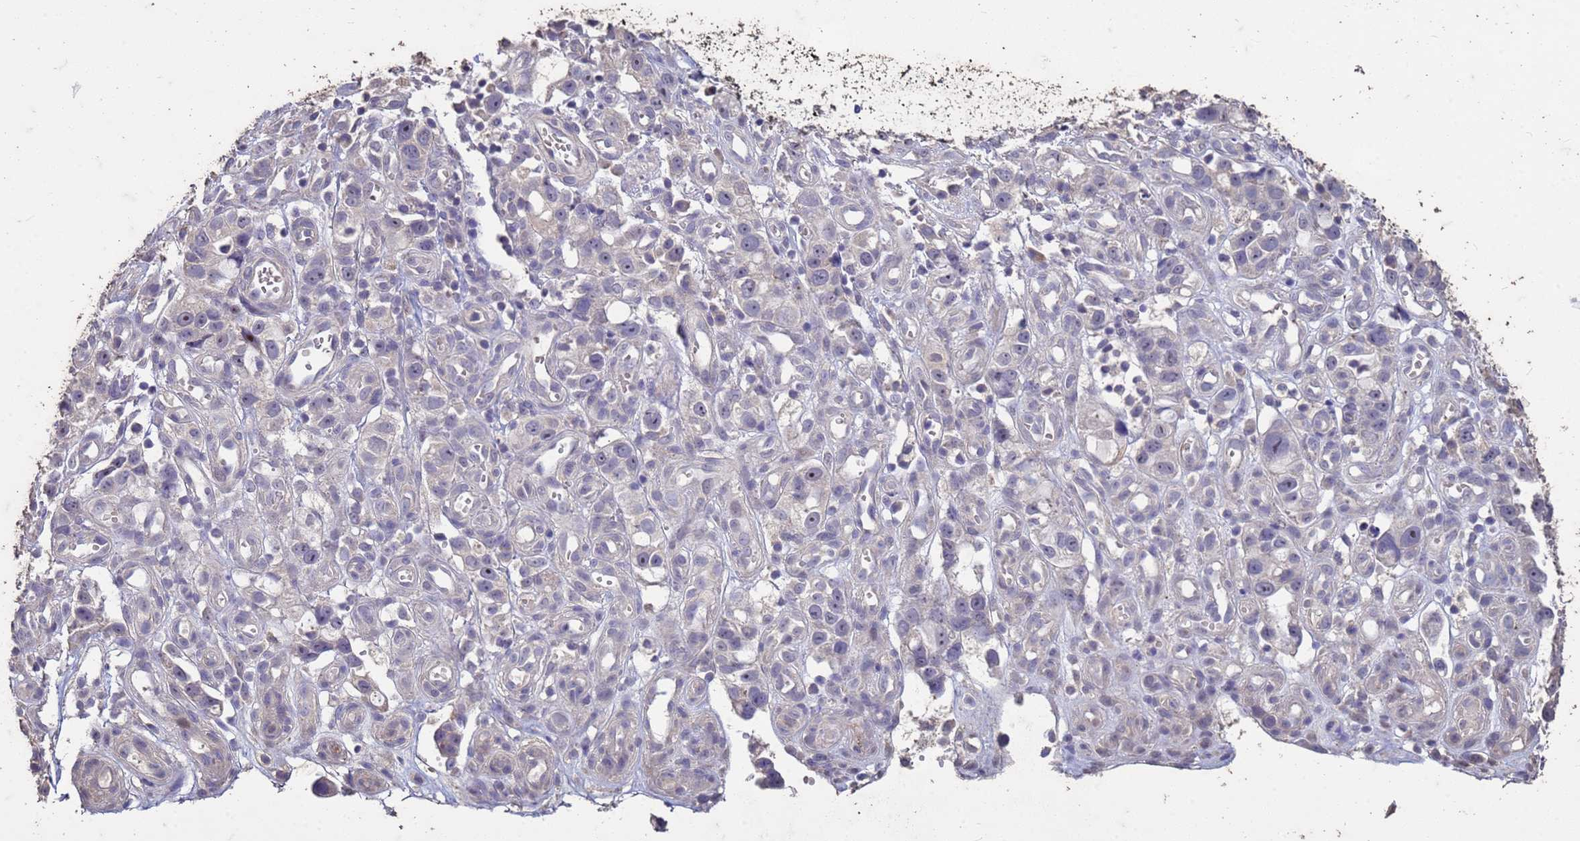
{"staining": {"intensity": "negative", "quantity": "none", "location": "none"}, "tissue": "stomach cancer", "cell_type": "Tumor cells", "image_type": "cancer", "snomed": [{"axis": "morphology", "description": "Adenocarcinoma, NOS"}, {"axis": "topography", "description": "Stomach"}], "caption": "Immunohistochemical staining of stomach cancer (adenocarcinoma) demonstrates no significant staining in tumor cells.", "gene": "FAM184B", "patient": {"sex": "male", "age": 55}}